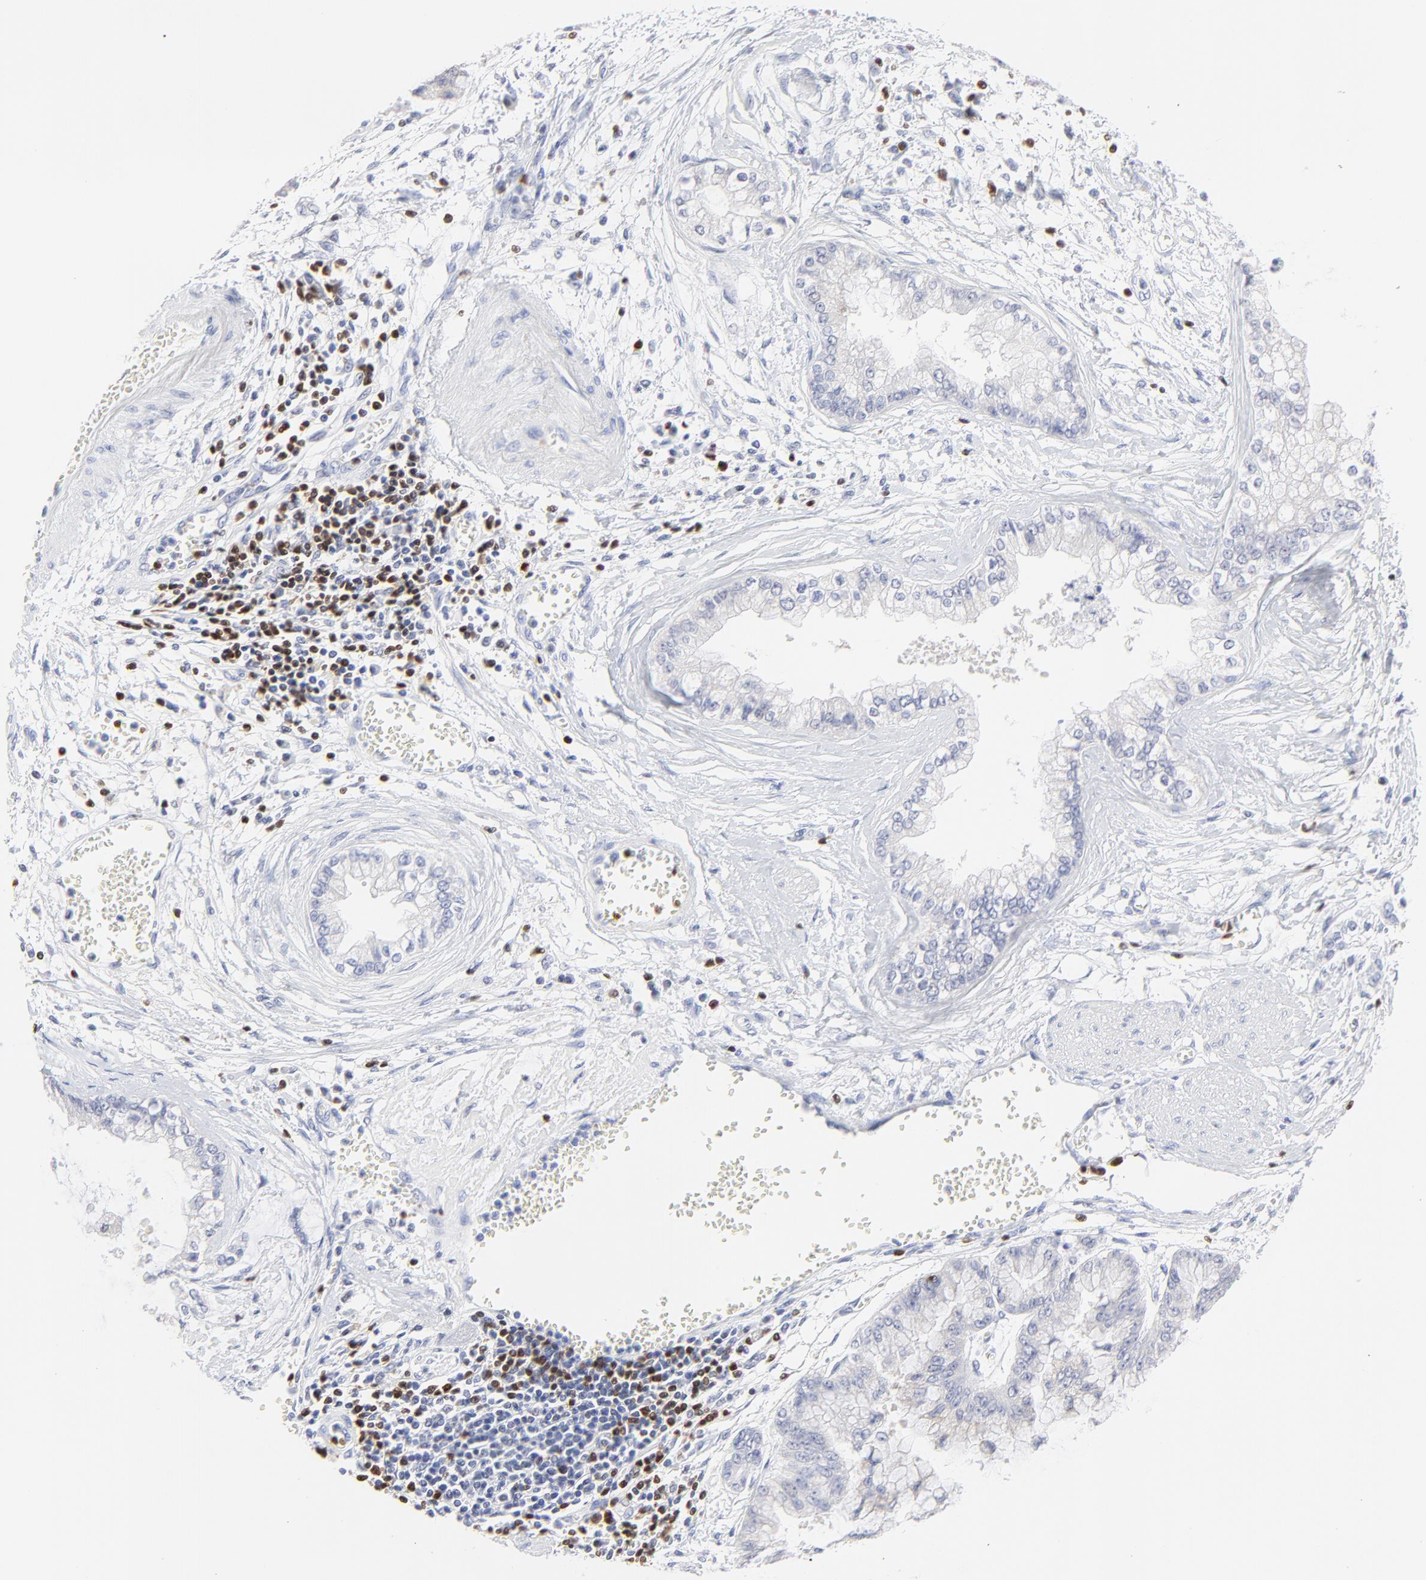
{"staining": {"intensity": "negative", "quantity": "none", "location": "none"}, "tissue": "liver cancer", "cell_type": "Tumor cells", "image_type": "cancer", "snomed": [{"axis": "morphology", "description": "Cholangiocarcinoma"}, {"axis": "topography", "description": "Liver"}], "caption": "Immunohistochemistry (IHC) histopathology image of liver cancer stained for a protein (brown), which exhibits no staining in tumor cells. The staining was performed using DAB to visualize the protein expression in brown, while the nuclei were stained in blue with hematoxylin (Magnification: 20x).", "gene": "ZAP70", "patient": {"sex": "female", "age": 79}}